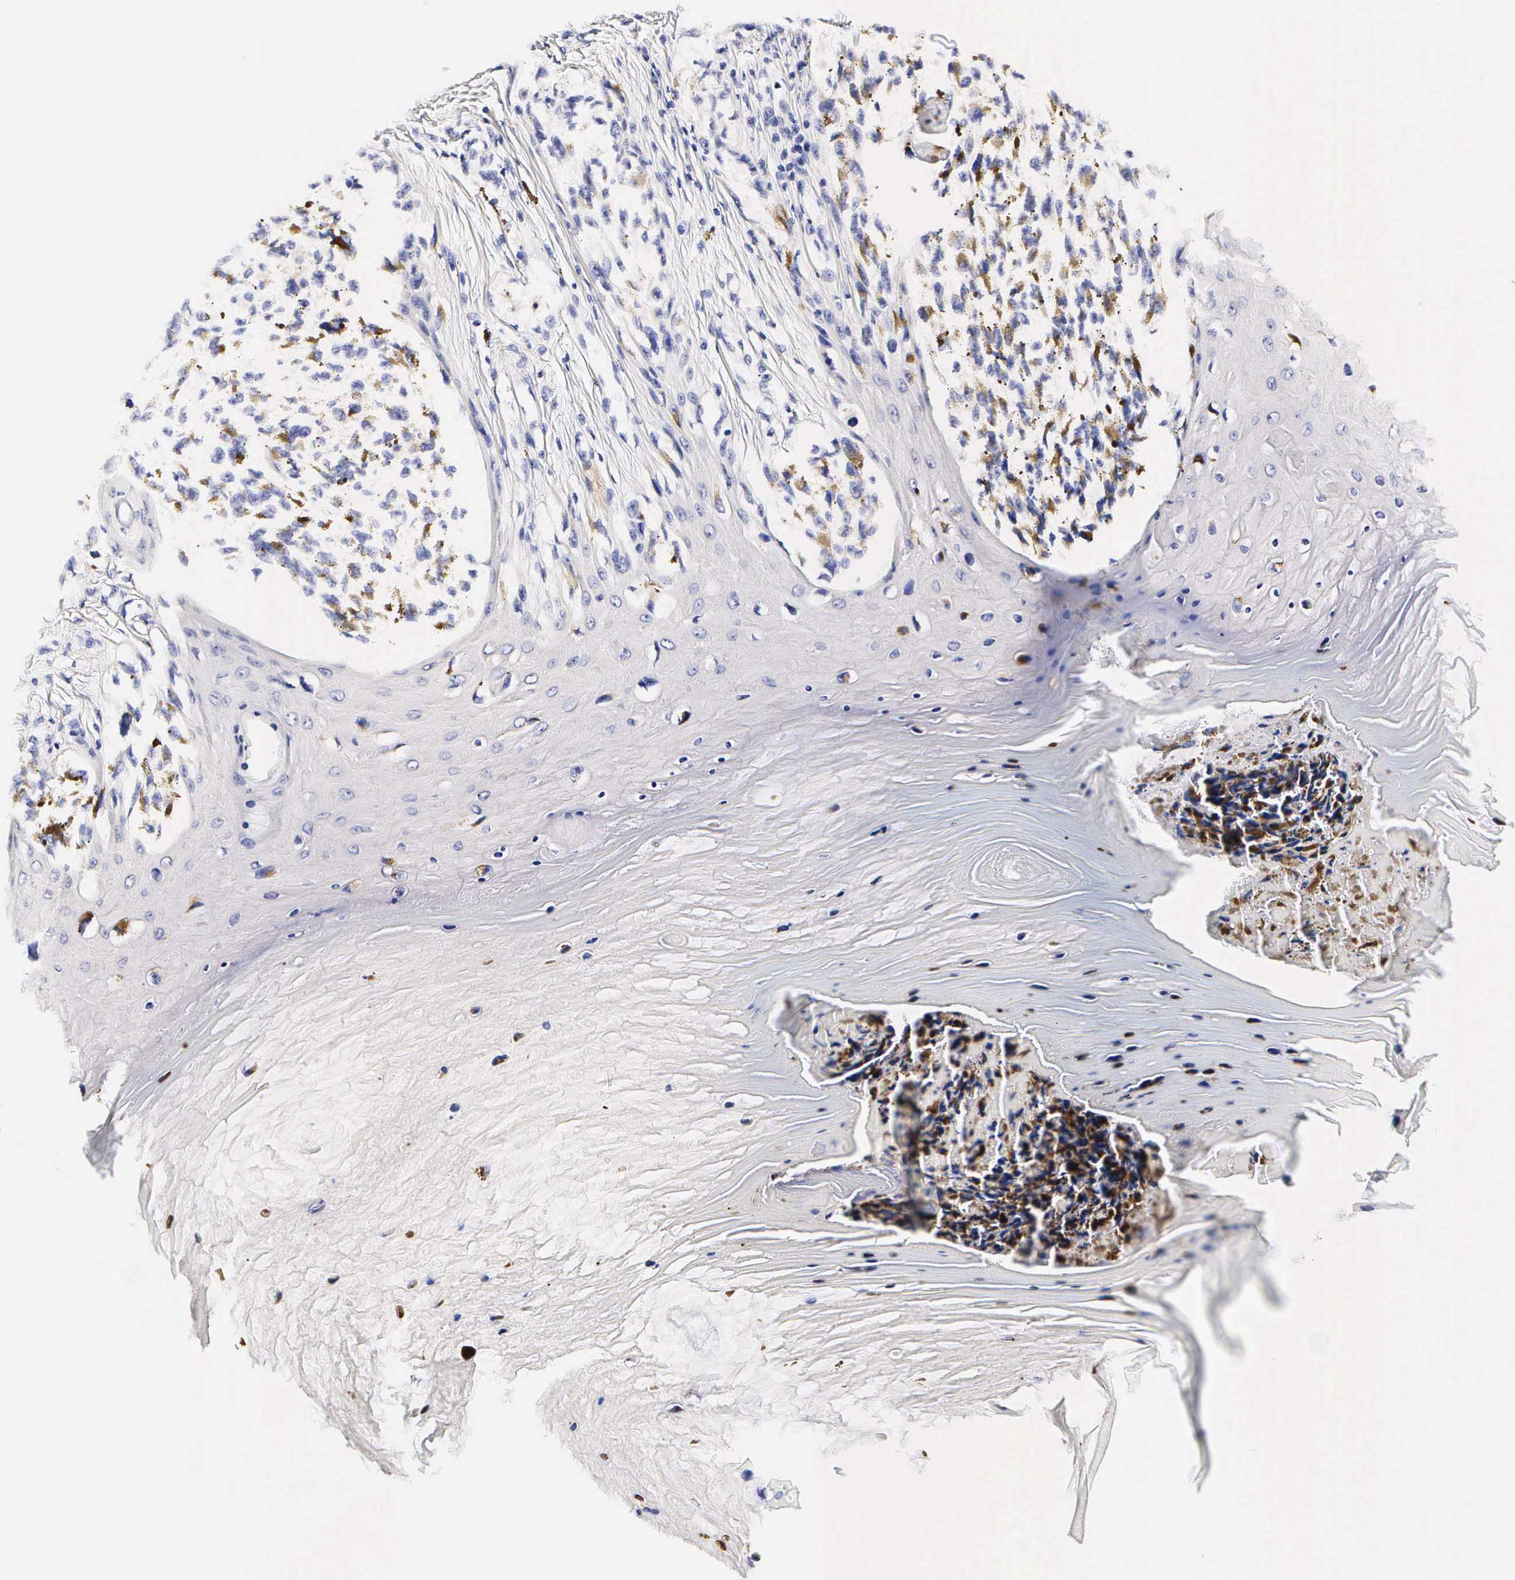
{"staining": {"intensity": "negative", "quantity": "none", "location": "none"}, "tissue": "melanoma", "cell_type": "Tumor cells", "image_type": "cancer", "snomed": [{"axis": "morphology", "description": "Malignant melanoma, NOS"}, {"axis": "topography", "description": "Skin"}], "caption": "Malignant melanoma stained for a protein using immunohistochemistry (IHC) exhibits no staining tumor cells.", "gene": "RNASE6", "patient": {"sex": "female", "age": 82}}